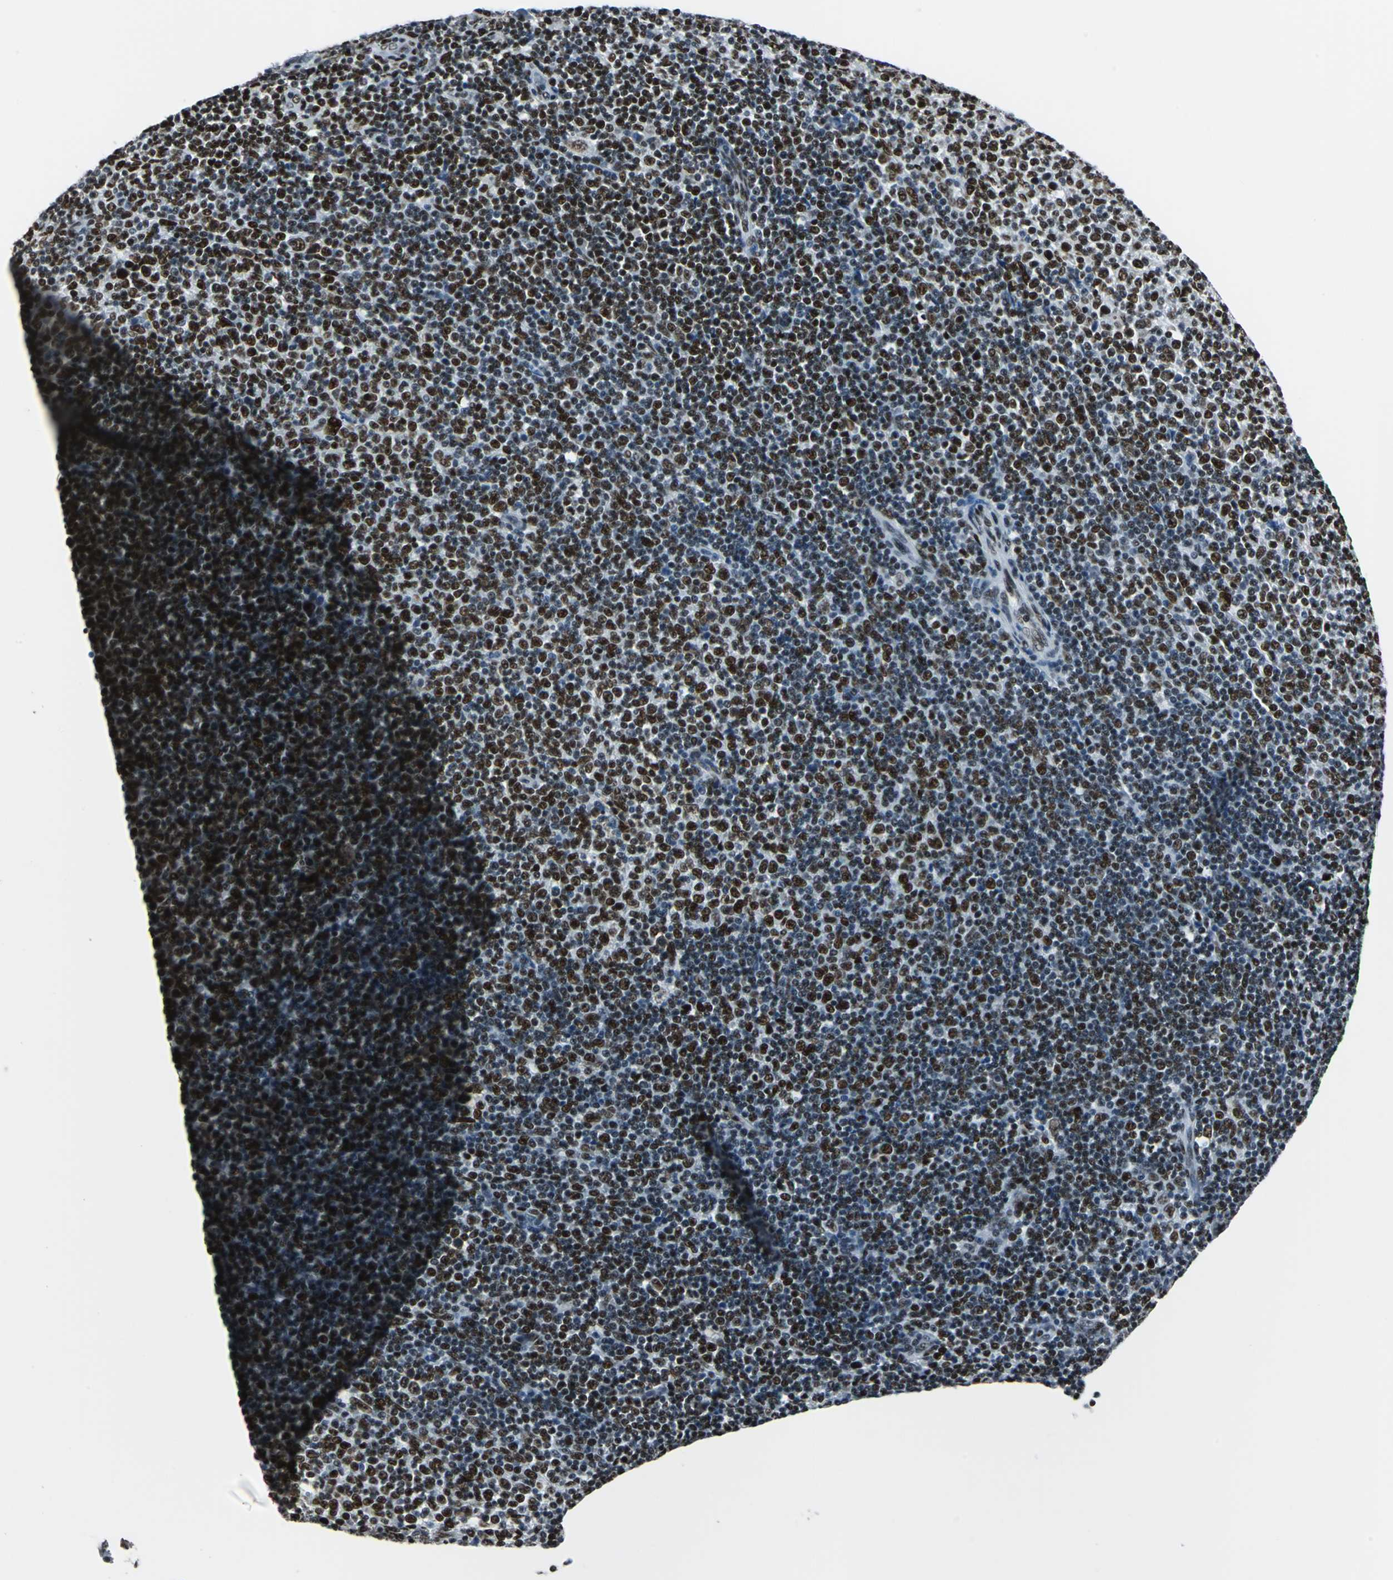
{"staining": {"intensity": "strong", "quantity": ">75%", "location": "nuclear"}, "tissue": "lymphoma", "cell_type": "Tumor cells", "image_type": "cancer", "snomed": [{"axis": "morphology", "description": "Malignant lymphoma, non-Hodgkin's type, Low grade"}, {"axis": "topography", "description": "Lymph node"}], "caption": "Immunohistochemical staining of human low-grade malignant lymphoma, non-Hodgkin's type demonstrates high levels of strong nuclear protein expression in approximately >75% of tumor cells.", "gene": "HDAC2", "patient": {"sex": "male", "age": 70}}